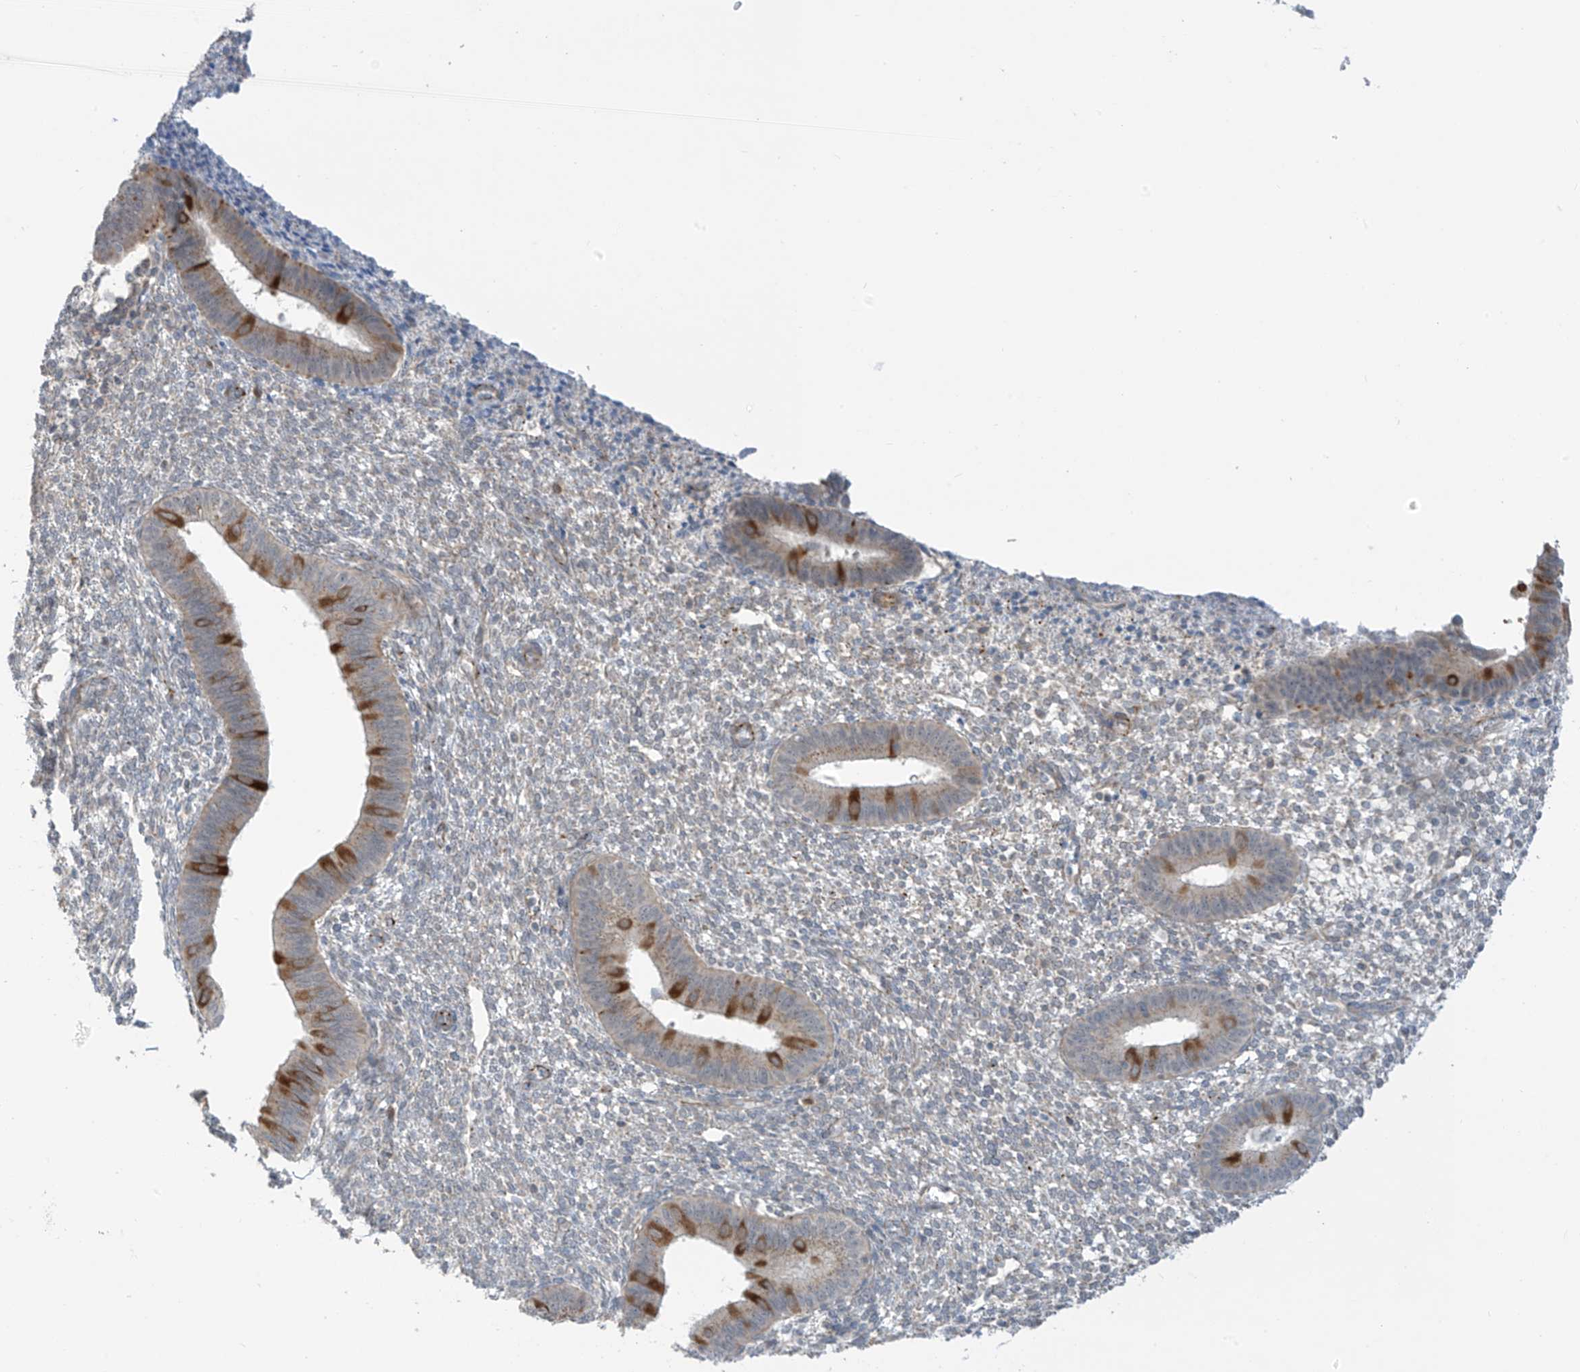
{"staining": {"intensity": "negative", "quantity": "none", "location": "none"}, "tissue": "endometrium", "cell_type": "Cells in endometrial stroma", "image_type": "normal", "snomed": [{"axis": "morphology", "description": "Normal tissue, NOS"}, {"axis": "topography", "description": "Endometrium"}], "caption": "Immunohistochemistry image of unremarkable endometrium: endometrium stained with DAB (3,3'-diaminobenzidine) exhibits no significant protein positivity in cells in endometrial stroma. The staining is performed using DAB (3,3'-diaminobenzidine) brown chromogen with nuclei counter-stained in using hematoxylin.", "gene": "HS6ST2", "patient": {"sex": "female", "age": 46}}